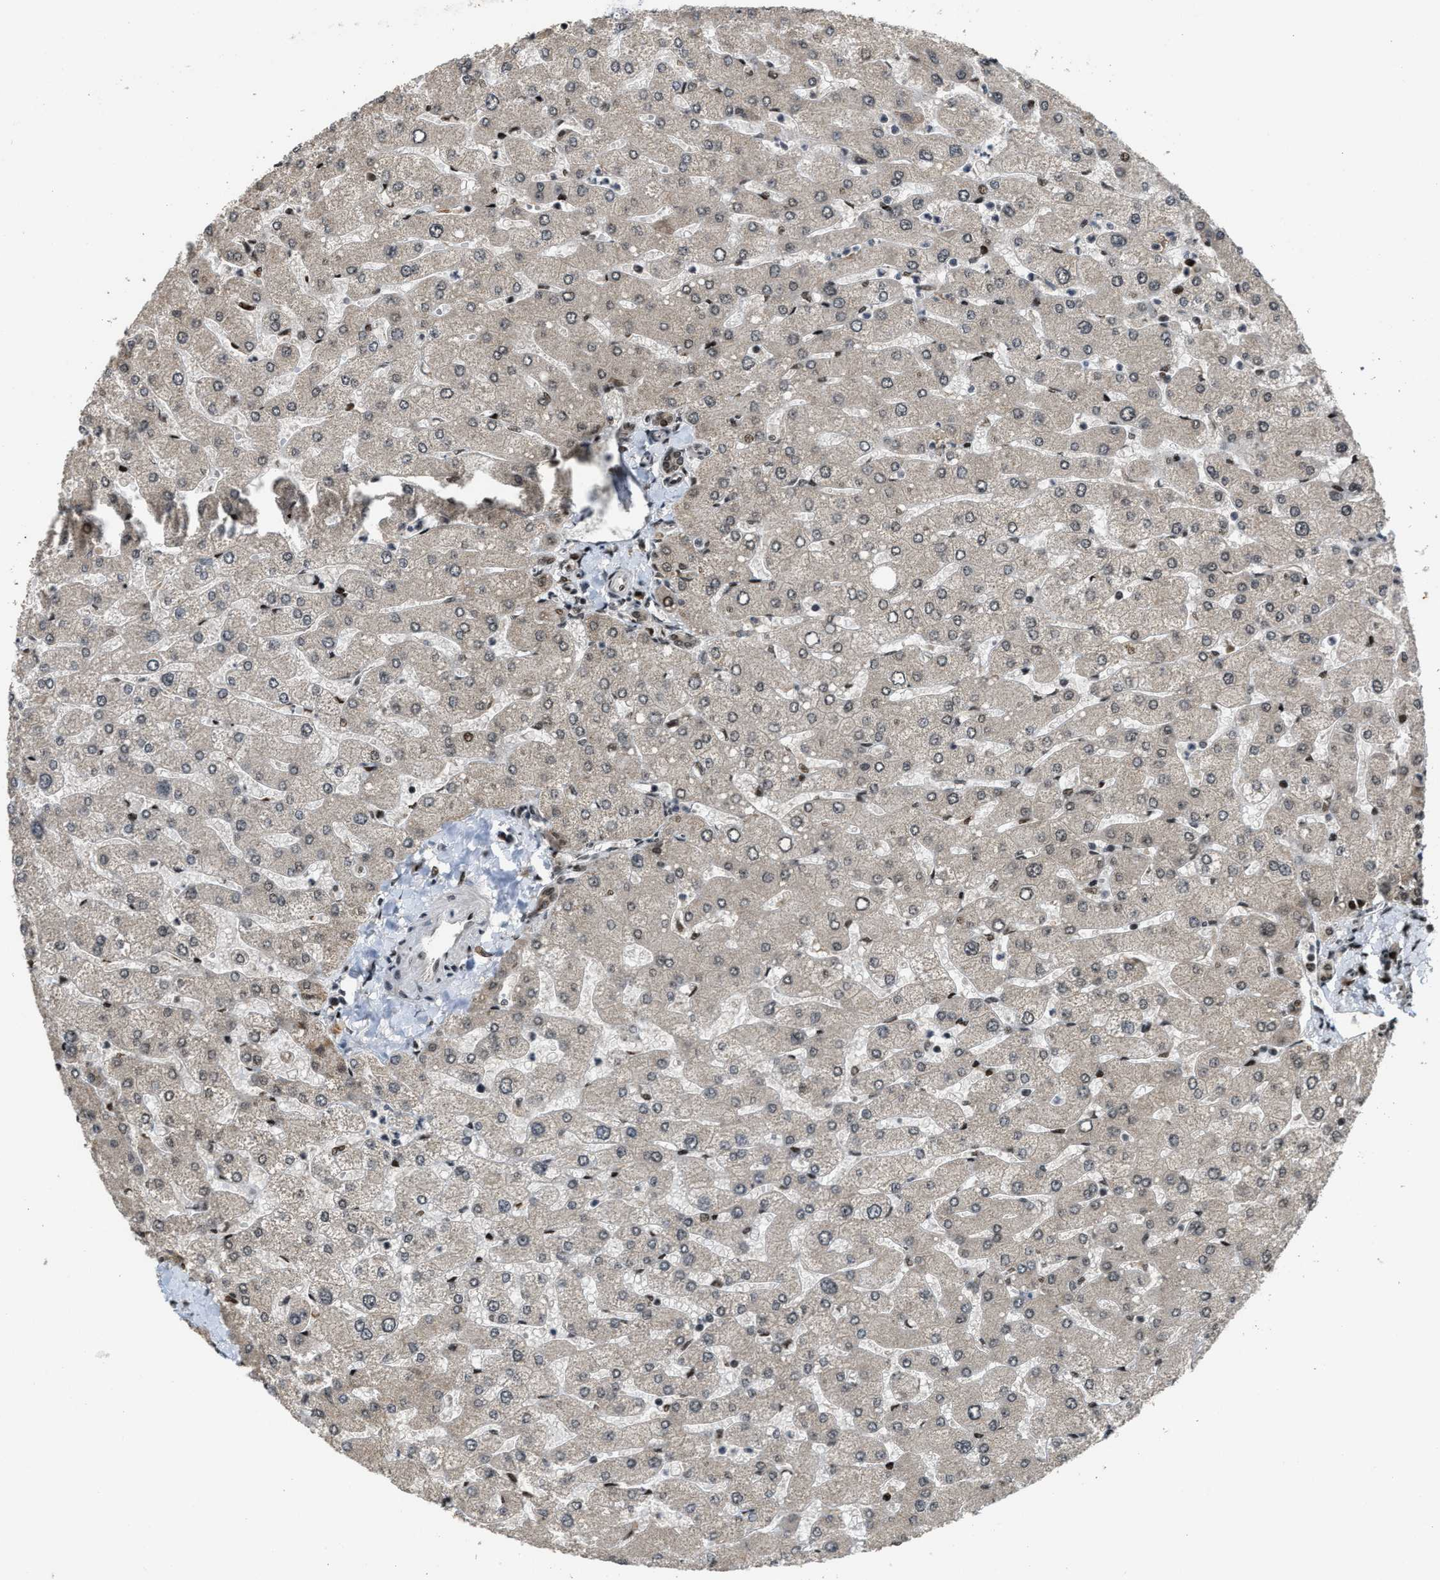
{"staining": {"intensity": "moderate", "quantity": ">75%", "location": "nuclear"}, "tissue": "liver", "cell_type": "Cholangiocytes", "image_type": "normal", "snomed": [{"axis": "morphology", "description": "Normal tissue, NOS"}, {"axis": "topography", "description": "Liver"}], "caption": "Unremarkable liver was stained to show a protein in brown. There is medium levels of moderate nuclear expression in approximately >75% of cholangiocytes. (DAB (3,3'-diaminobenzidine) IHC with brightfield microscopy, high magnification).", "gene": "SERTAD2", "patient": {"sex": "male", "age": 55}}